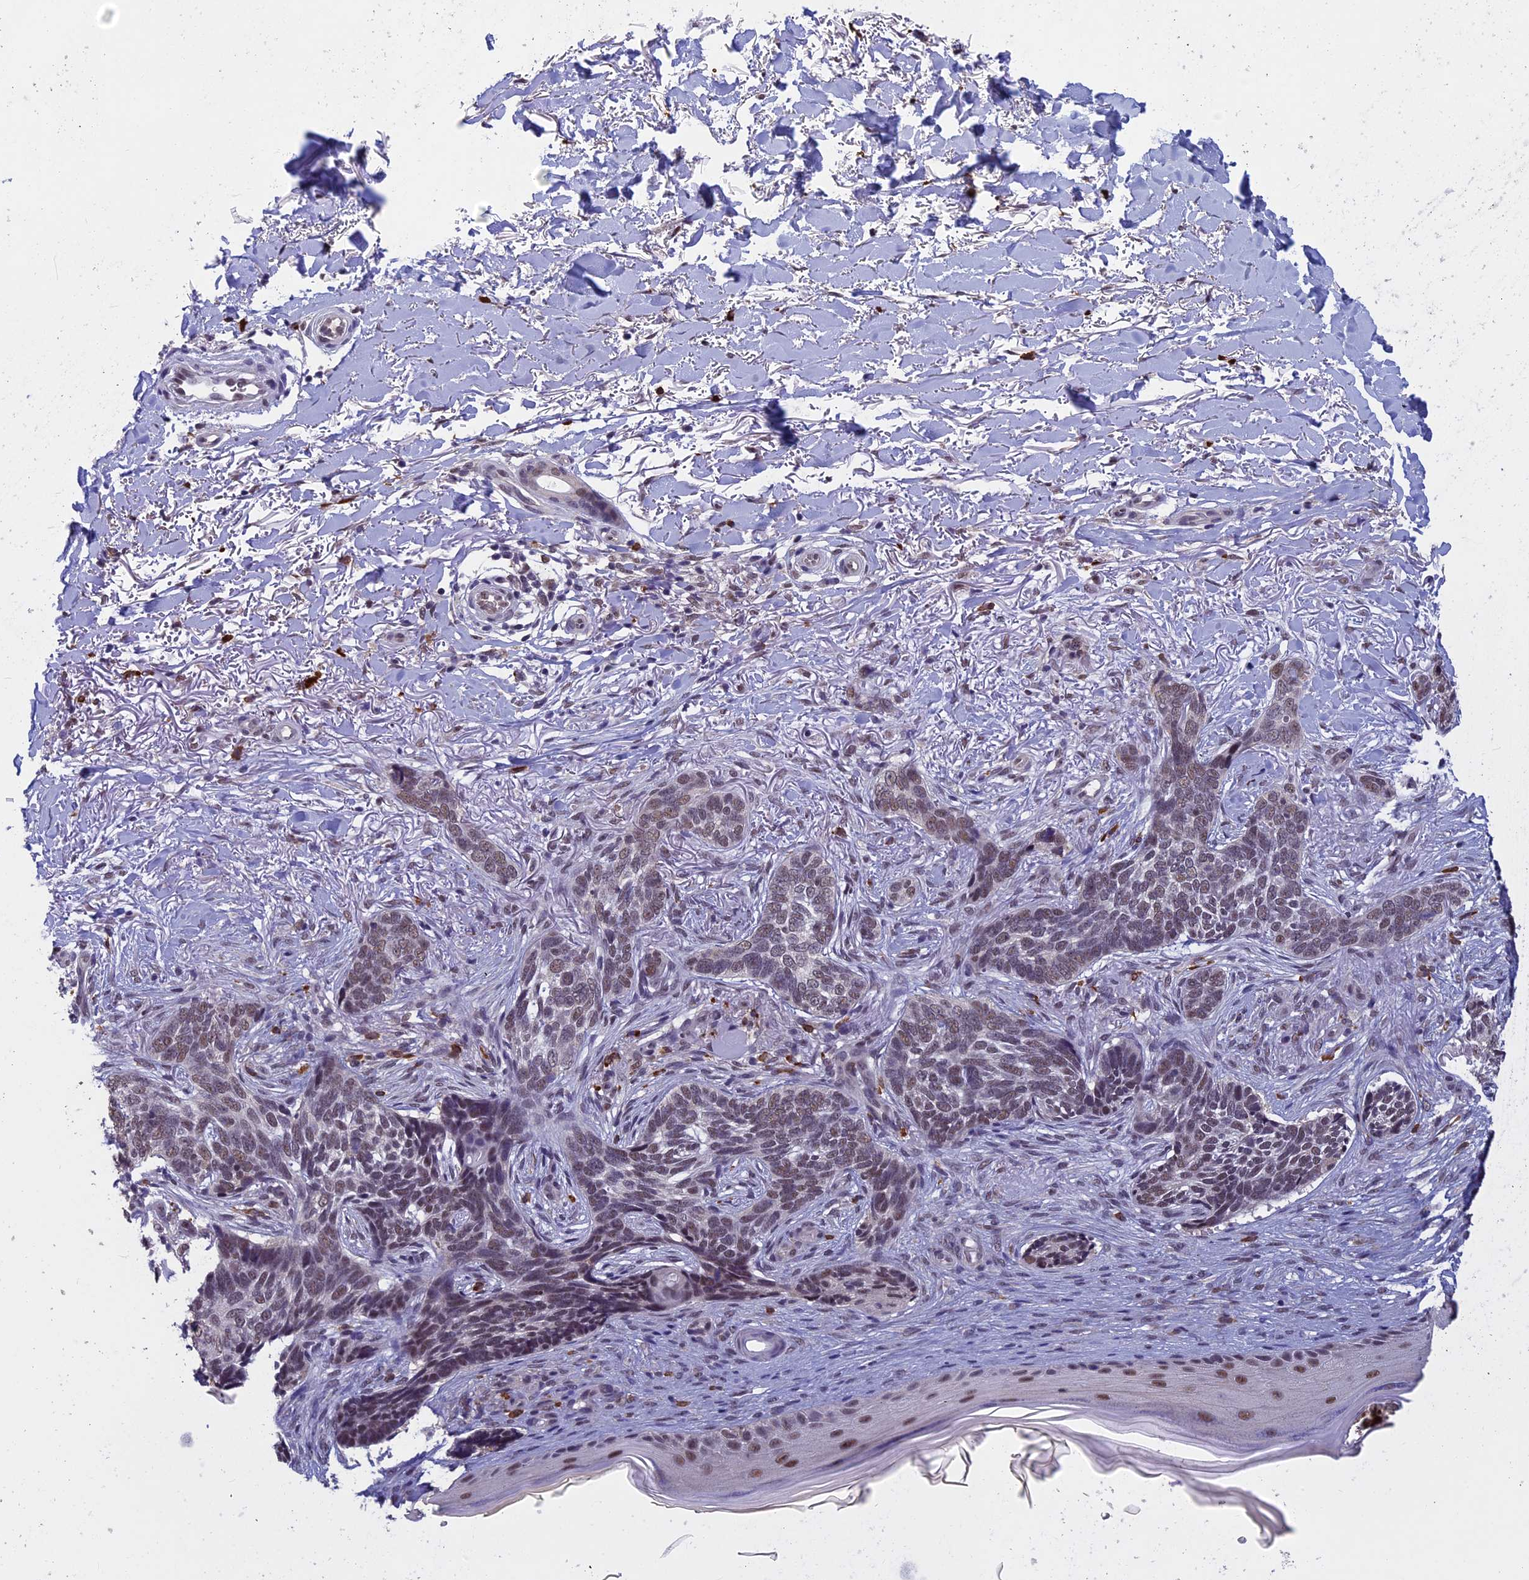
{"staining": {"intensity": "weak", "quantity": ">75%", "location": "nuclear"}, "tissue": "skin cancer", "cell_type": "Tumor cells", "image_type": "cancer", "snomed": [{"axis": "morphology", "description": "Normal tissue, NOS"}, {"axis": "morphology", "description": "Basal cell carcinoma"}, {"axis": "topography", "description": "Skin"}], "caption": "Immunohistochemical staining of human basal cell carcinoma (skin) exhibits weak nuclear protein staining in approximately >75% of tumor cells.", "gene": "RNF40", "patient": {"sex": "female", "age": 67}}